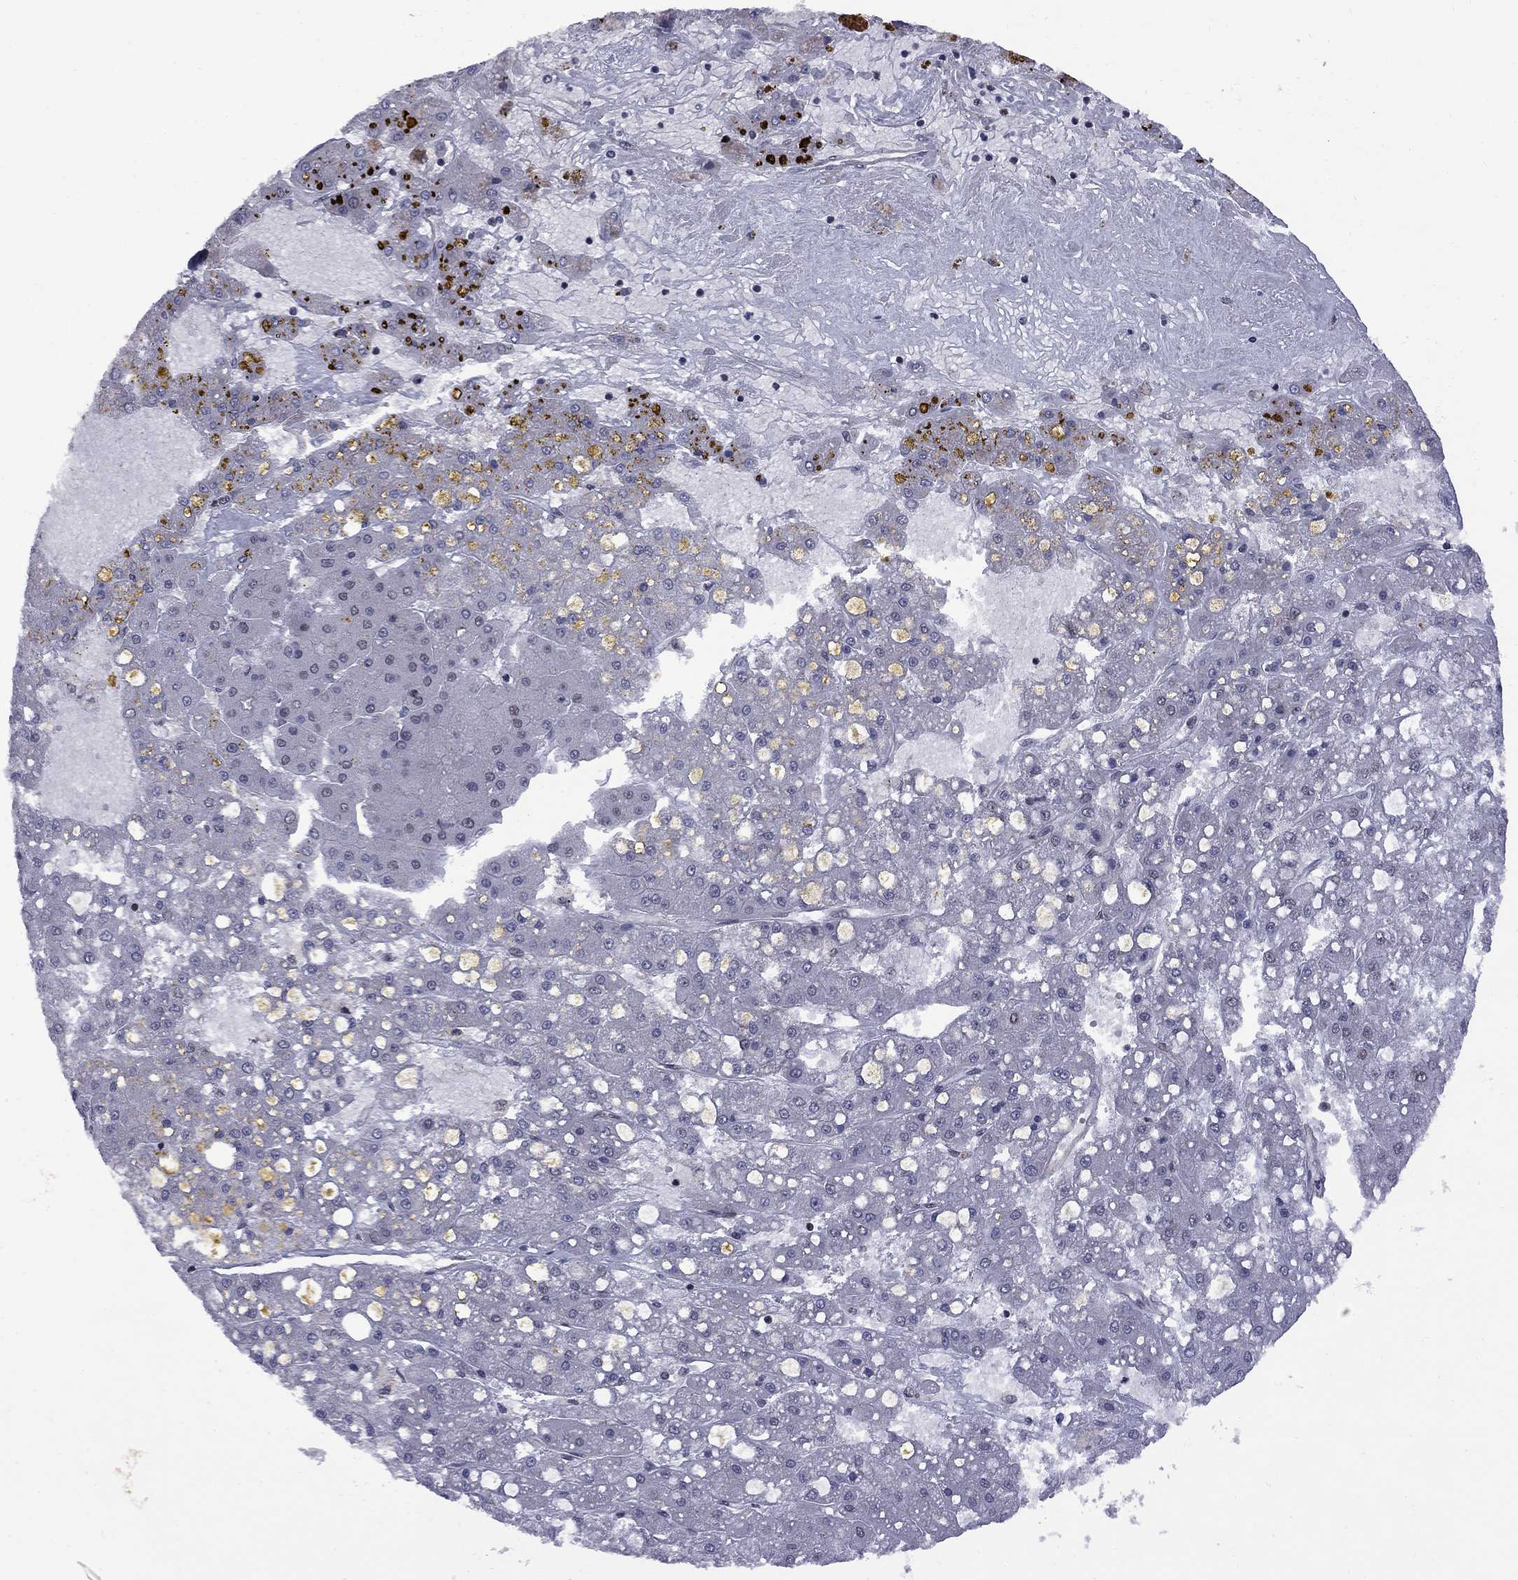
{"staining": {"intensity": "negative", "quantity": "none", "location": "none"}, "tissue": "liver cancer", "cell_type": "Tumor cells", "image_type": "cancer", "snomed": [{"axis": "morphology", "description": "Carcinoma, Hepatocellular, NOS"}, {"axis": "topography", "description": "Liver"}], "caption": "Immunohistochemical staining of liver cancer (hepatocellular carcinoma) reveals no significant expression in tumor cells. The staining is performed using DAB brown chromogen with nuclei counter-stained in using hematoxylin.", "gene": "BRF1", "patient": {"sex": "male", "age": 67}}